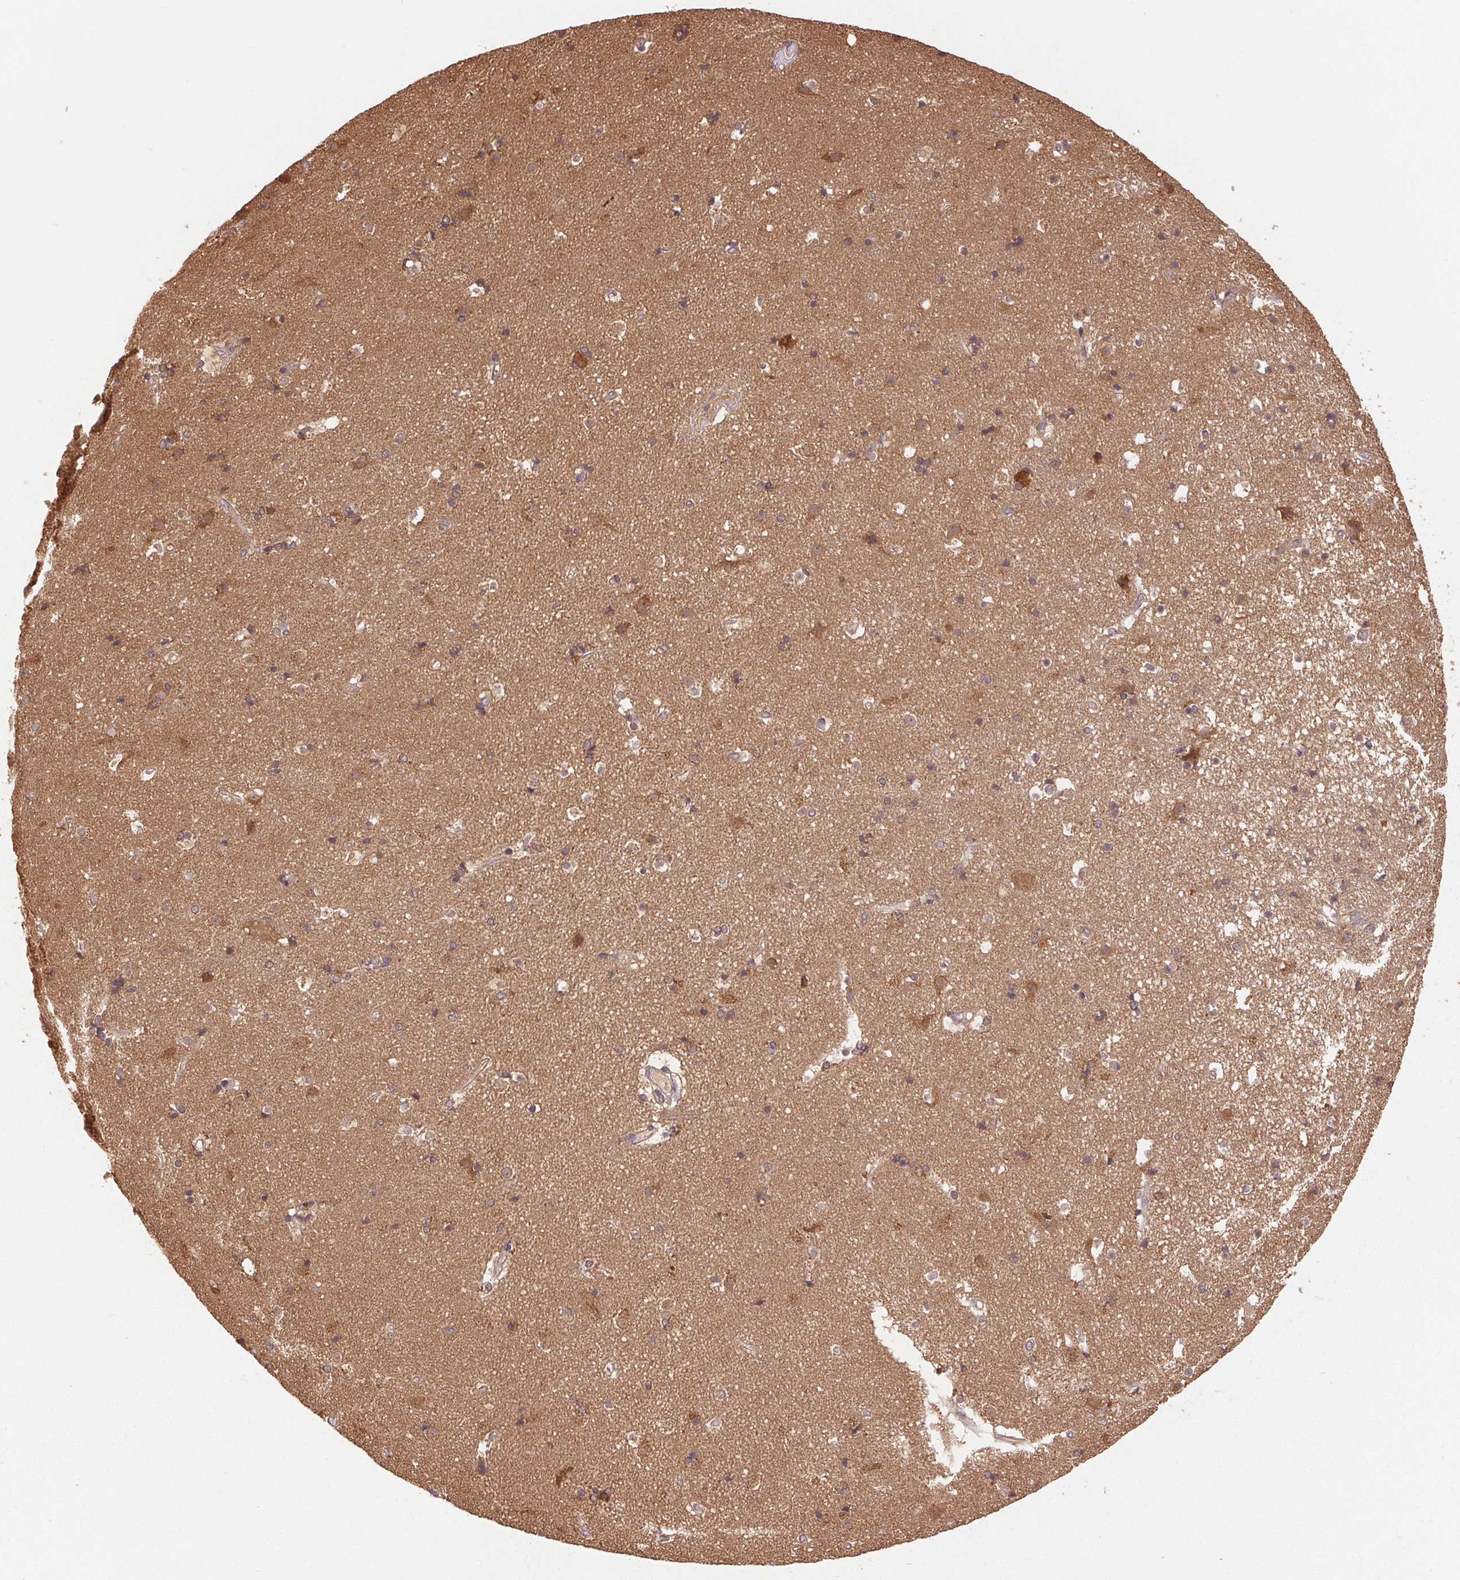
{"staining": {"intensity": "negative", "quantity": "none", "location": "none"}, "tissue": "caudate", "cell_type": "Glial cells", "image_type": "normal", "snomed": [{"axis": "morphology", "description": "Normal tissue, NOS"}, {"axis": "topography", "description": "Lateral ventricle wall"}], "caption": "IHC image of unremarkable caudate: caudate stained with DAB (3,3'-diaminobenzidine) demonstrates no significant protein expression in glial cells.", "gene": "GDI1", "patient": {"sex": "female", "age": 71}}